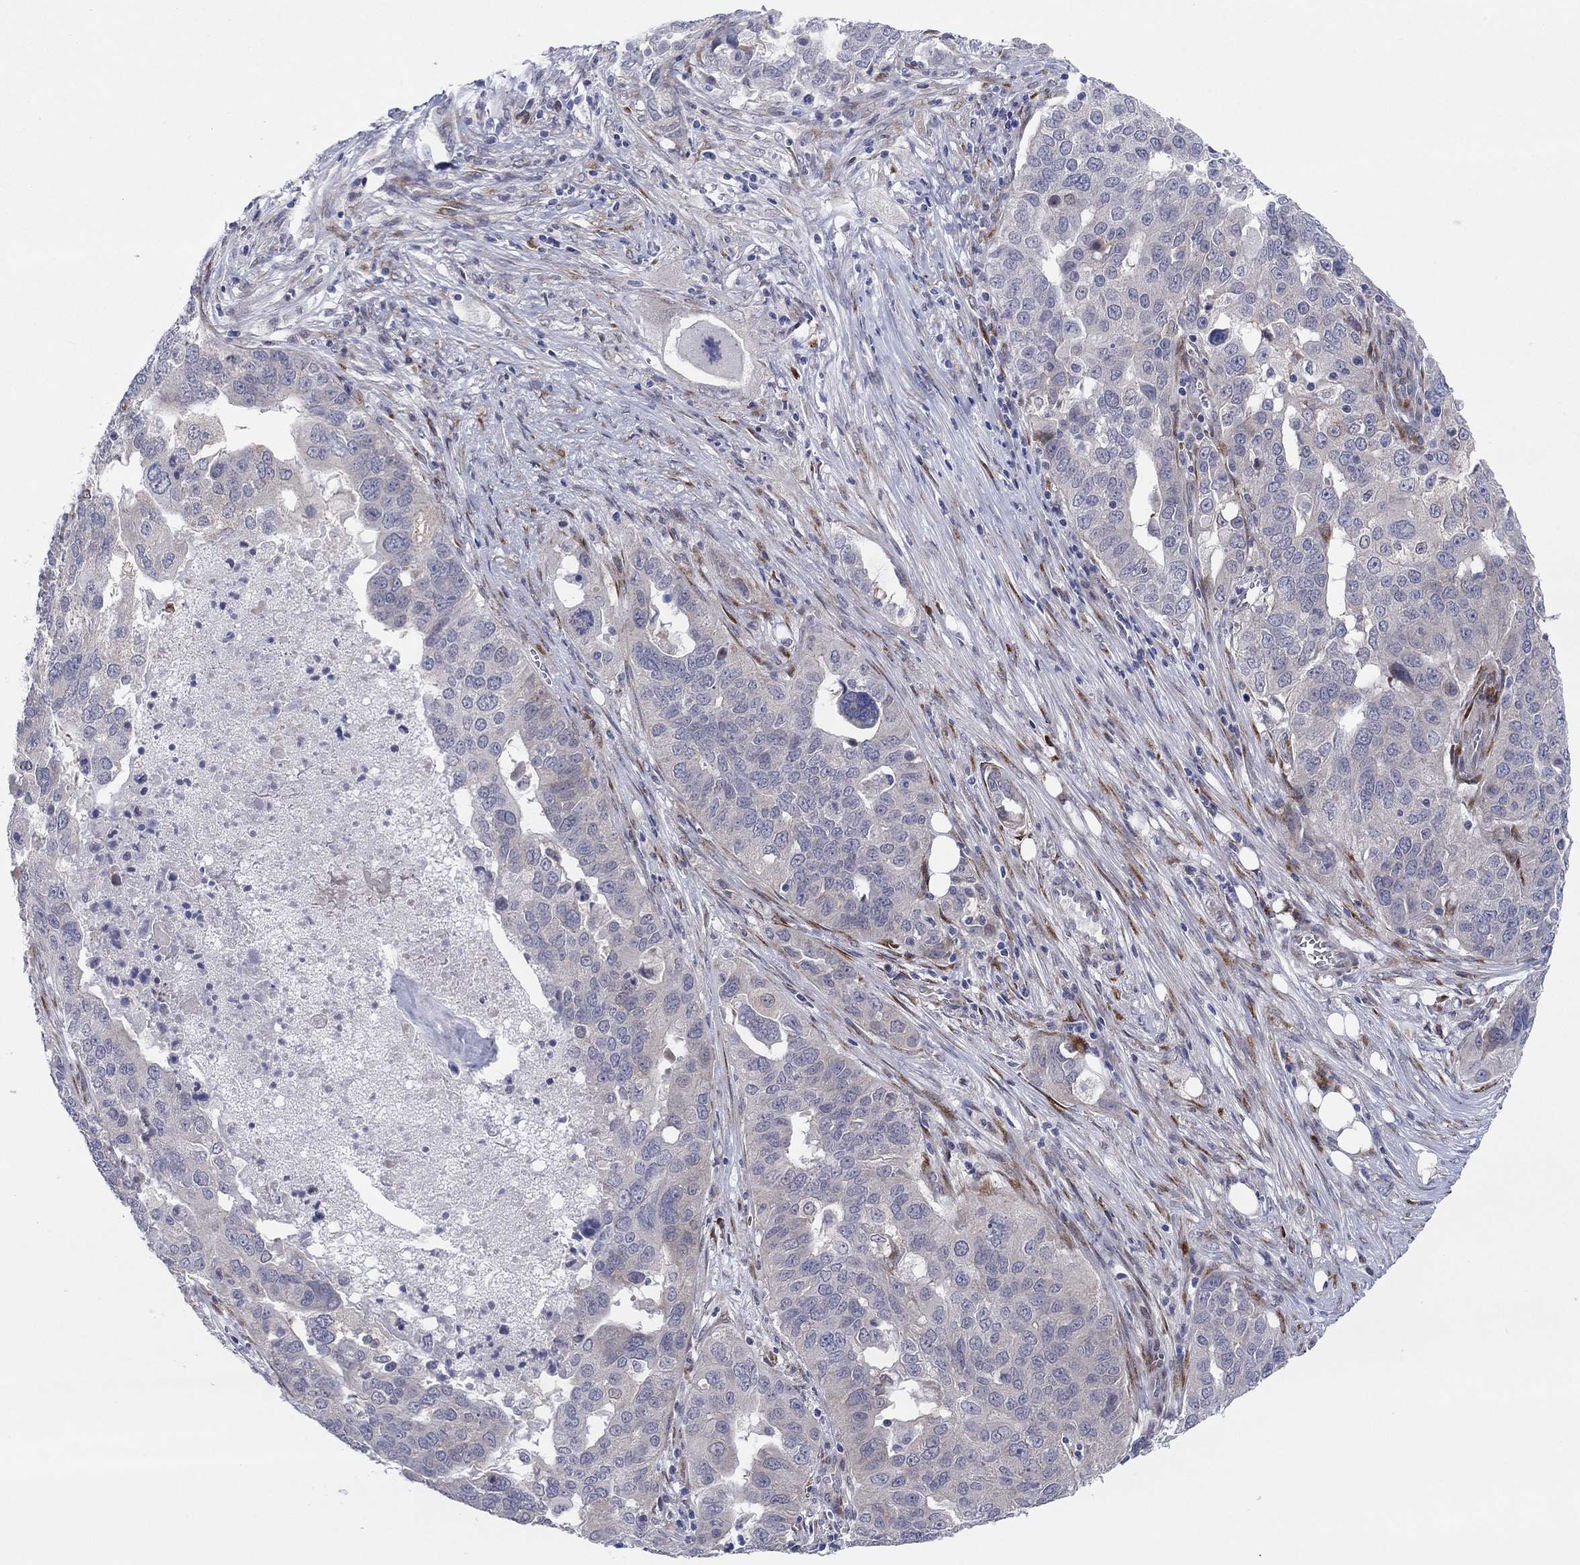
{"staining": {"intensity": "negative", "quantity": "none", "location": "none"}, "tissue": "ovarian cancer", "cell_type": "Tumor cells", "image_type": "cancer", "snomed": [{"axis": "morphology", "description": "Carcinoma, endometroid"}, {"axis": "topography", "description": "Soft tissue"}, {"axis": "topography", "description": "Ovary"}], "caption": "DAB (3,3'-diaminobenzidine) immunohistochemical staining of ovarian cancer (endometroid carcinoma) displays no significant staining in tumor cells.", "gene": "TTC21B", "patient": {"sex": "female", "age": 52}}